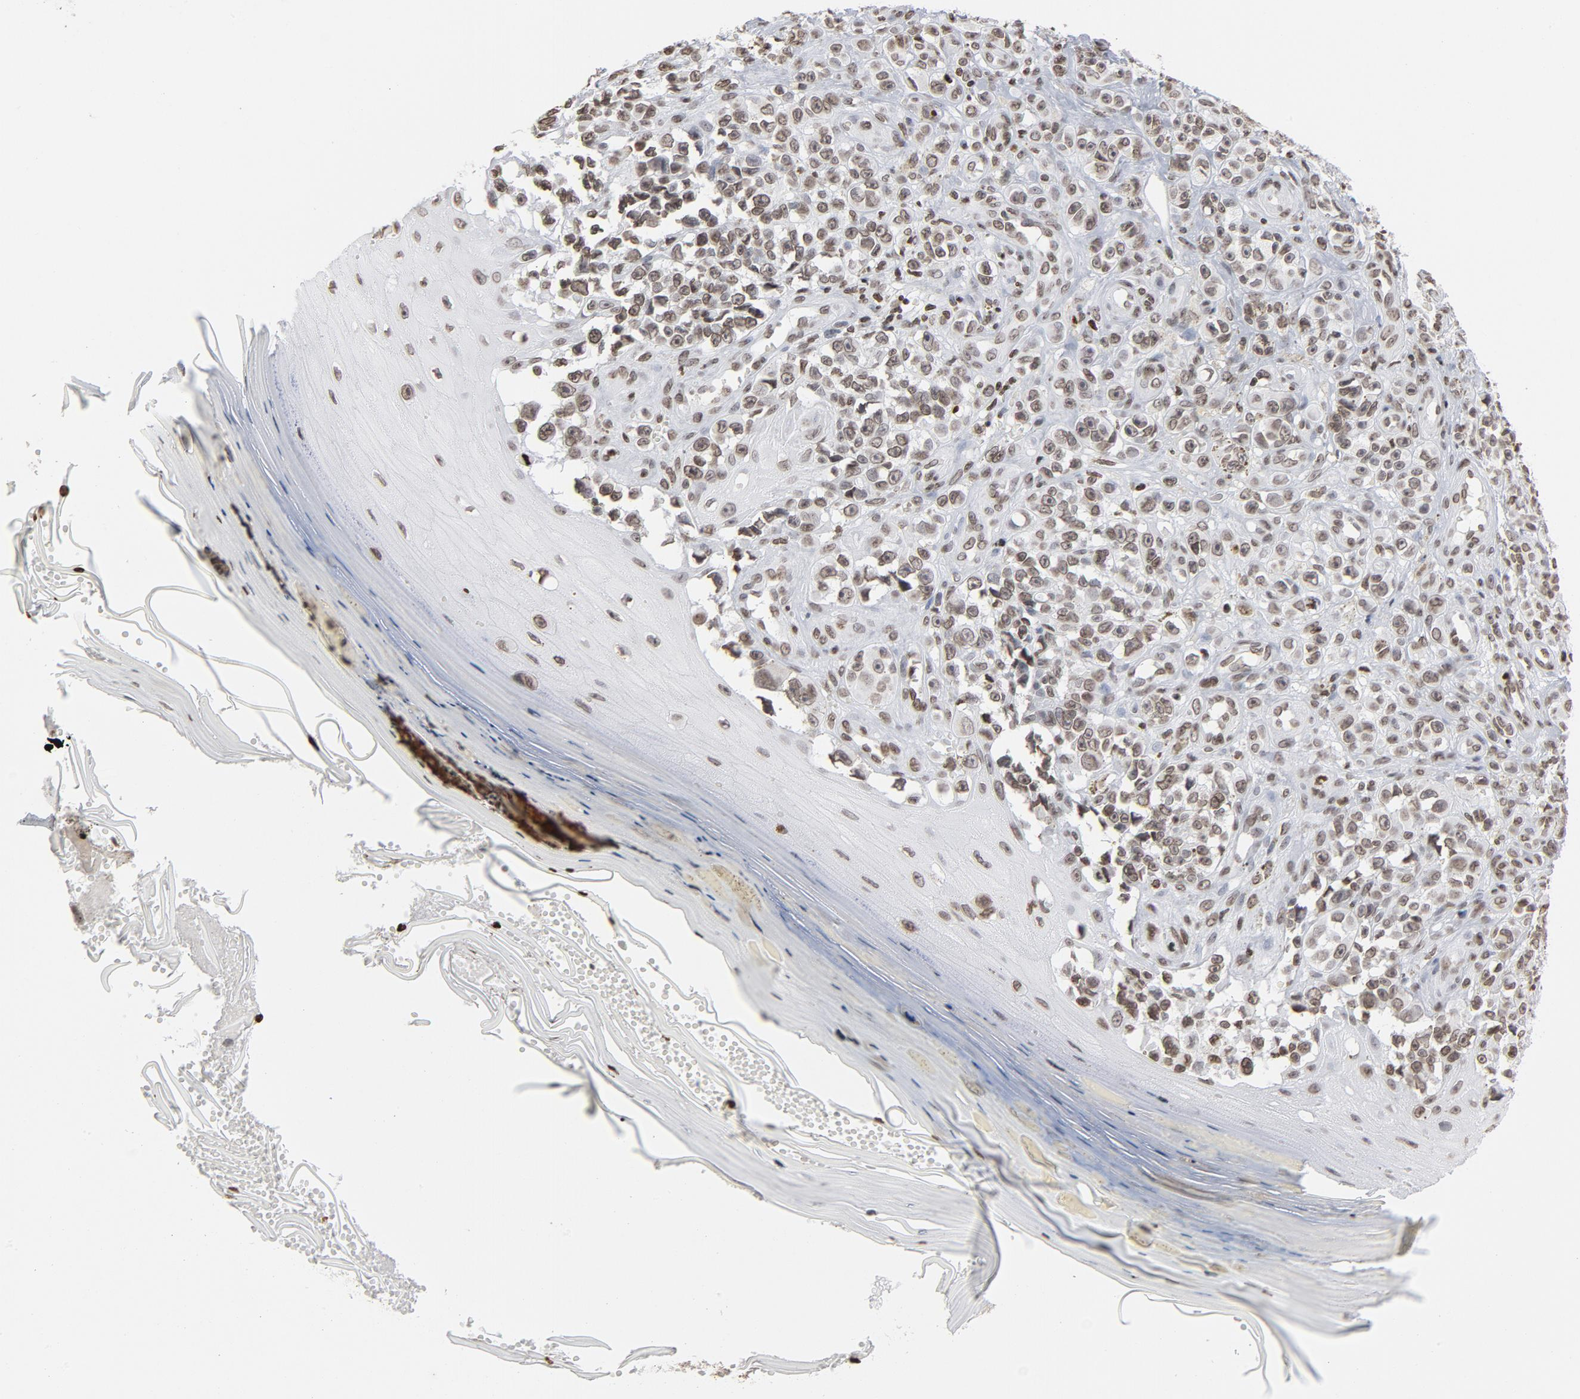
{"staining": {"intensity": "weak", "quantity": ">75%", "location": "nuclear"}, "tissue": "melanoma", "cell_type": "Tumor cells", "image_type": "cancer", "snomed": [{"axis": "morphology", "description": "Malignant melanoma, NOS"}, {"axis": "topography", "description": "Skin"}], "caption": "Protein expression analysis of melanoma reveals weak nuclear positivity in about >75% of tumor cells.", "gene": "H2AC12", "patient": {"sex": "female", "age": 82}}